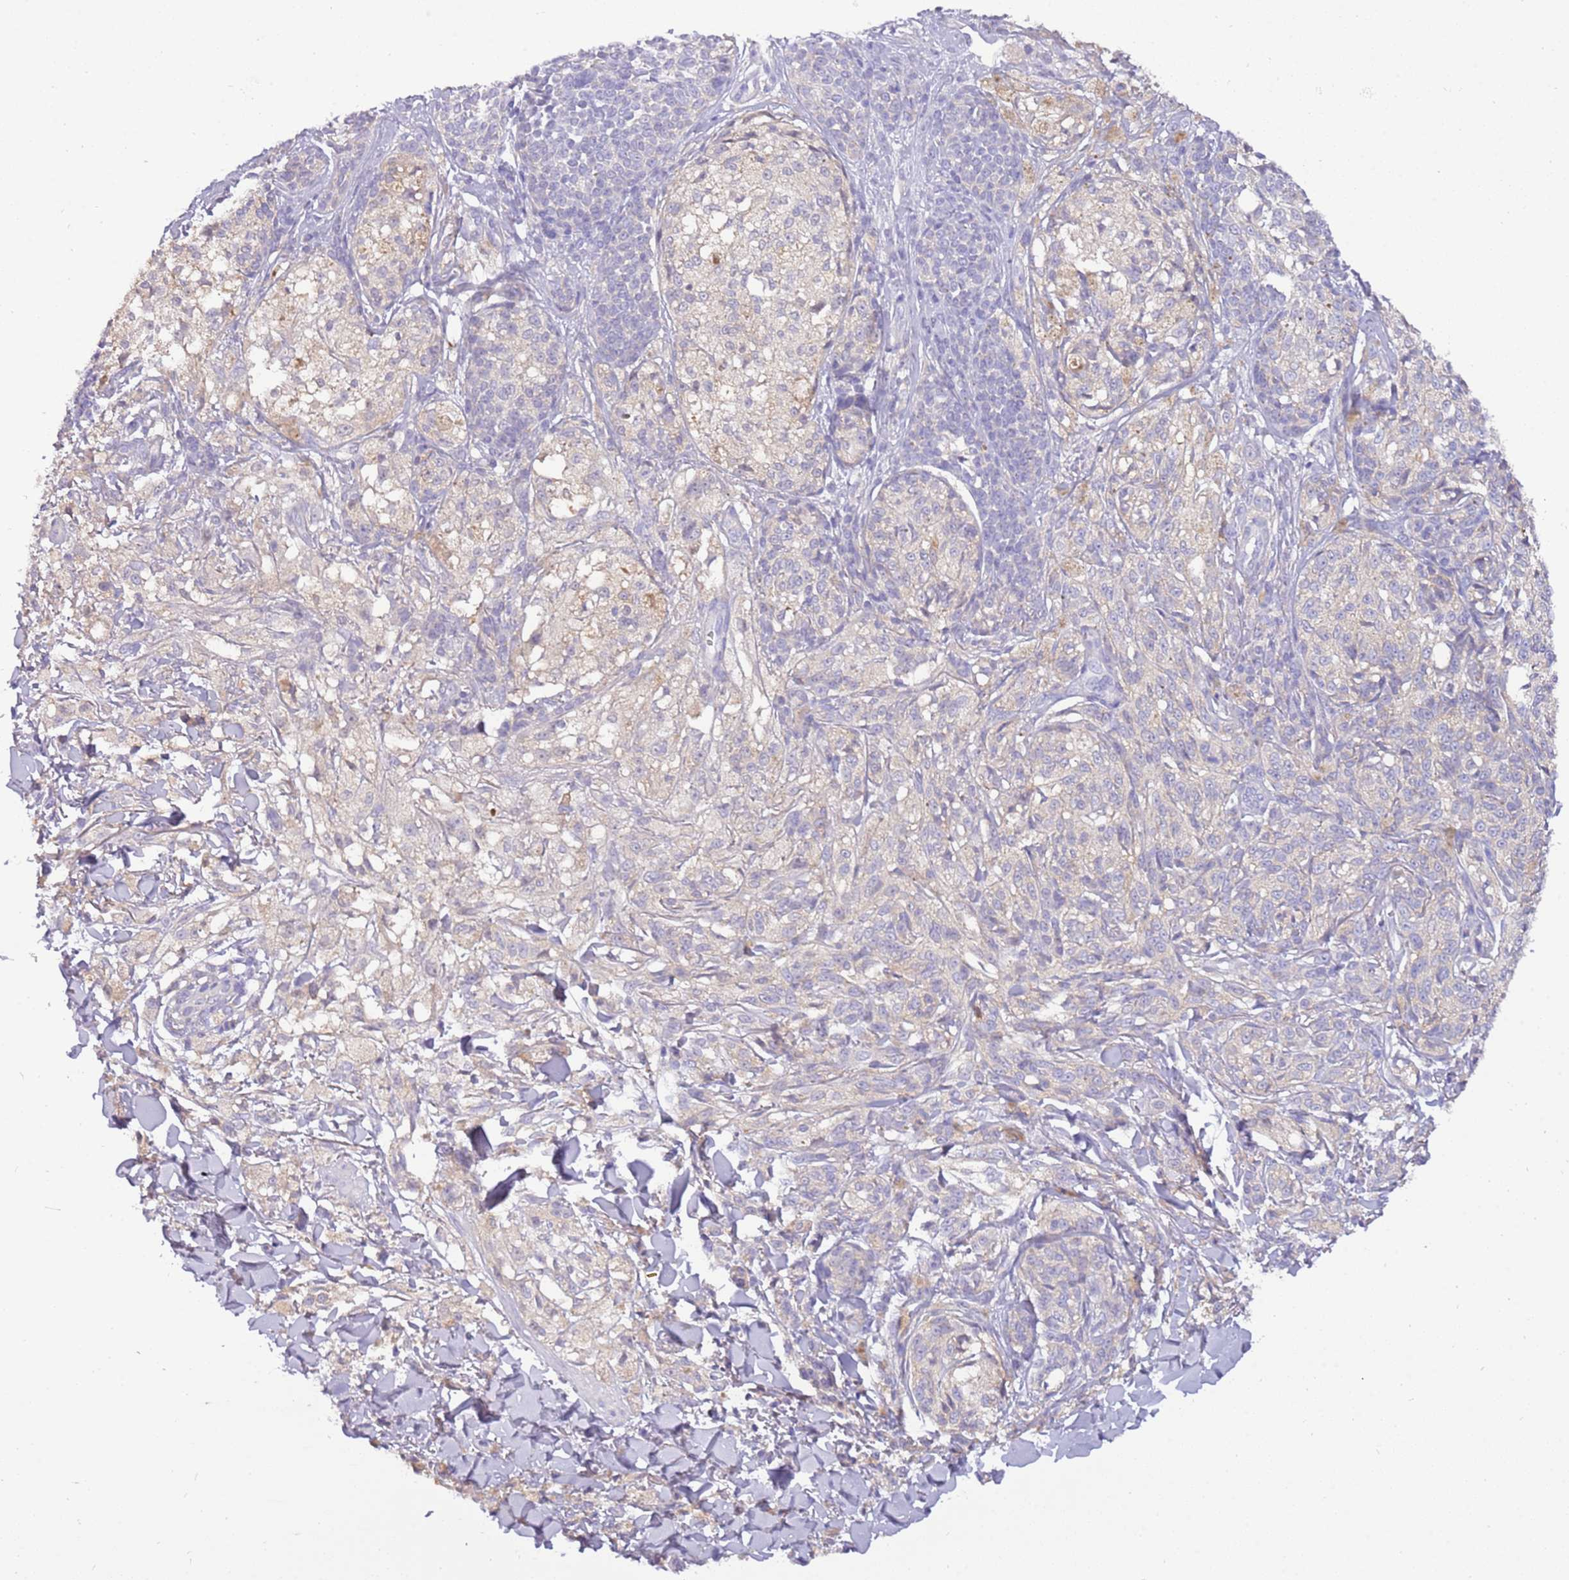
{"staining": {"intensity": "negative", "quantity": "none", "location": "none"}, "tissue": "melanoma", "cell_type": "Tumor cells", "image_type": "cancer", "snomed": [{"axis": "morphology", "description": "Malignant melanoma, NOS"}, {"axis": "topography", "description": "Skin of upper extremity"}], "caption": "IHC histopathology image of neoplastic tissue: human malignant melanoma stained with DAB (3,3'-diaminobenzidine) exhibits no significant protein expression in tumor cells. (Brightfield microscopy of DAB immunohistochemistry at high magnification).", "gene": "STIP1", "patient": {"sex": "male", "age": 40}}